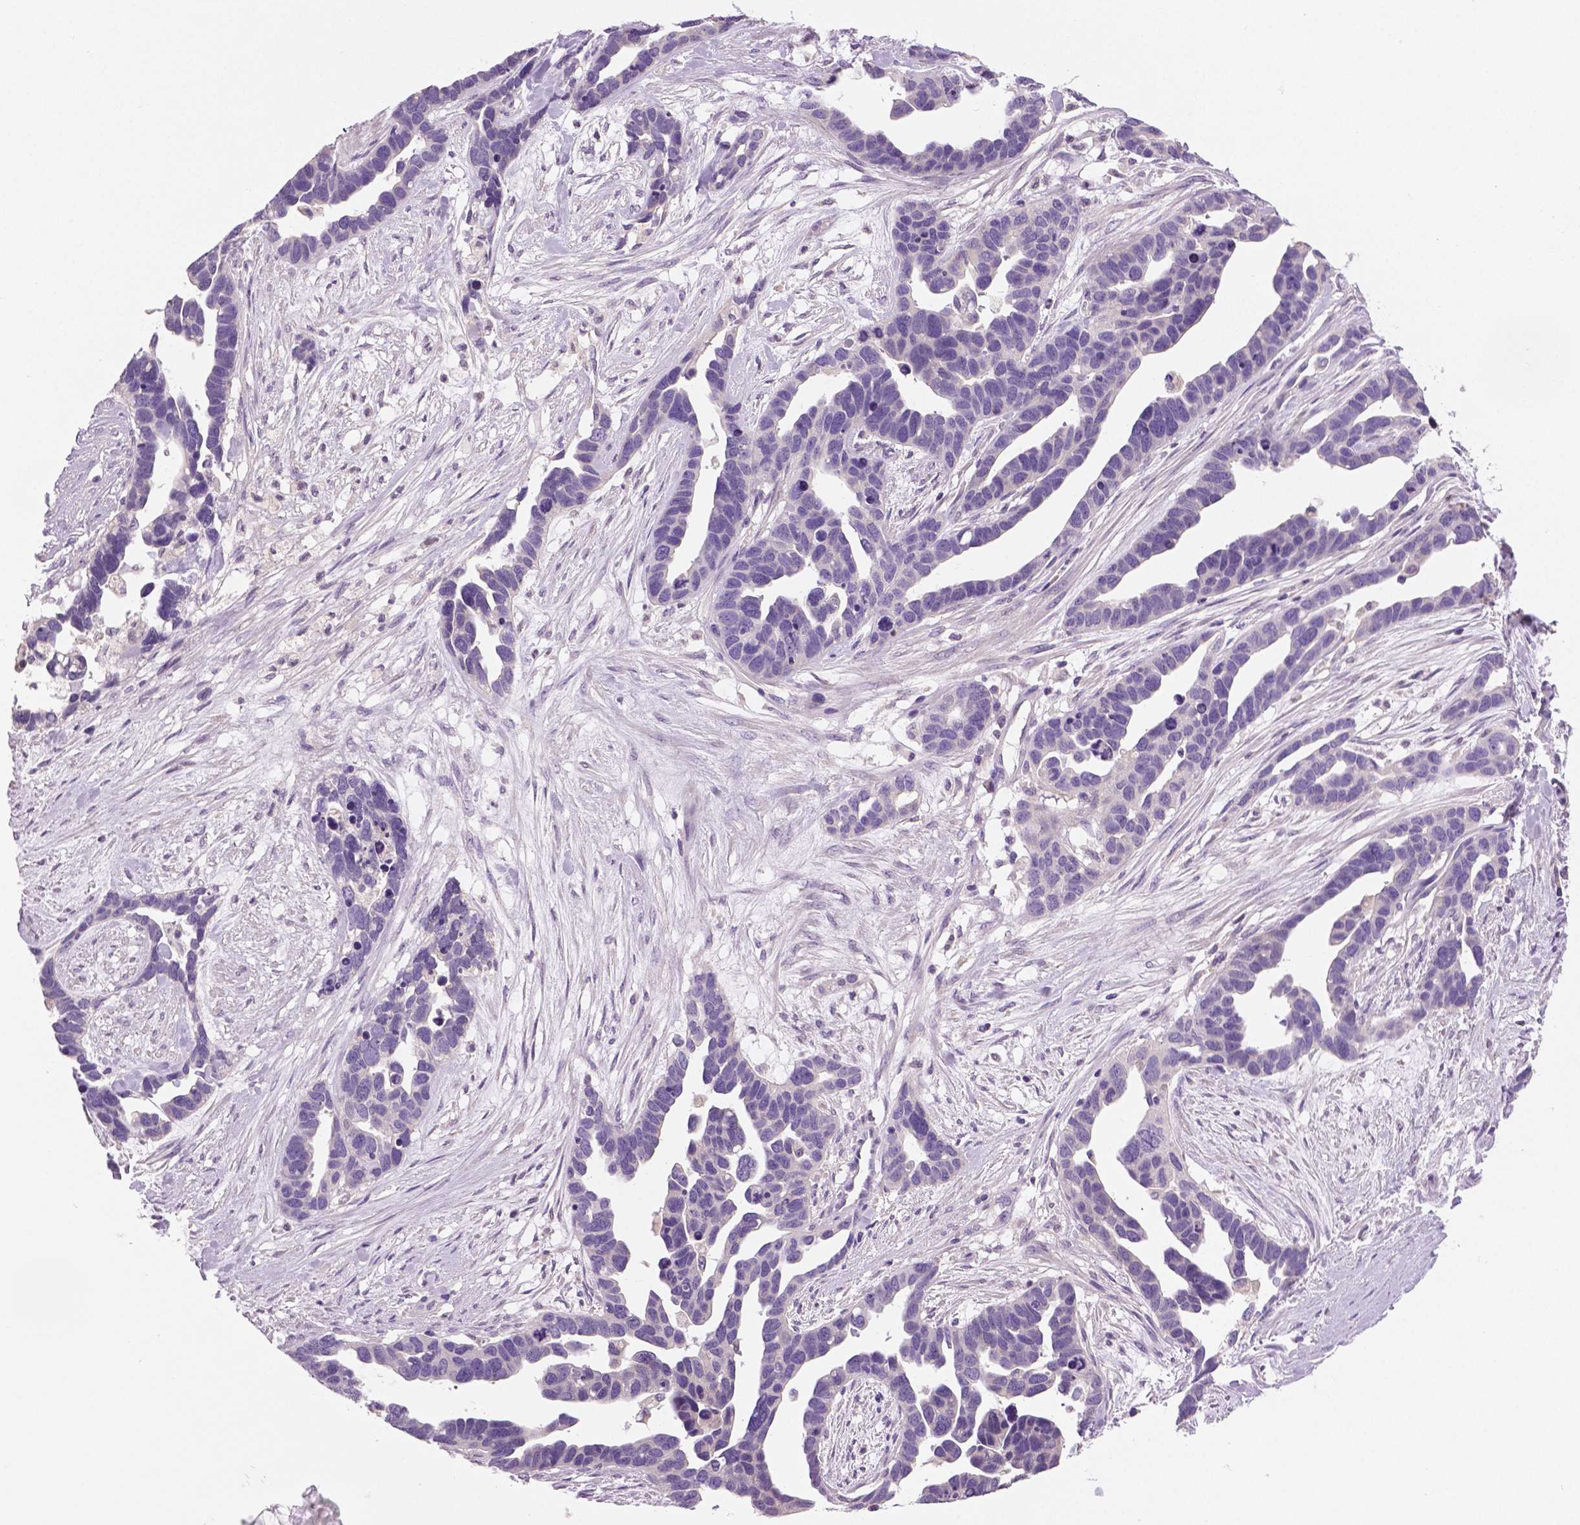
{"staining": {"intensity": "negative", "quantity": "none", "location": "none"}, "tissue": "ovarian cancer", "cell_type": "Tumor cells", "image_type": "cancer", "snomed": [{"axis": "morphology", "description": "Cystadenocarcinoma, serous, NOS"}, {"axis": "topography", "description": "Ovary"}], "caption": "The micrograph demonstrates no significant positivity in tumor cells of ovarian cancer.", "gene": "DNAH12", "patient": {"sex": "female", "age": 54}}